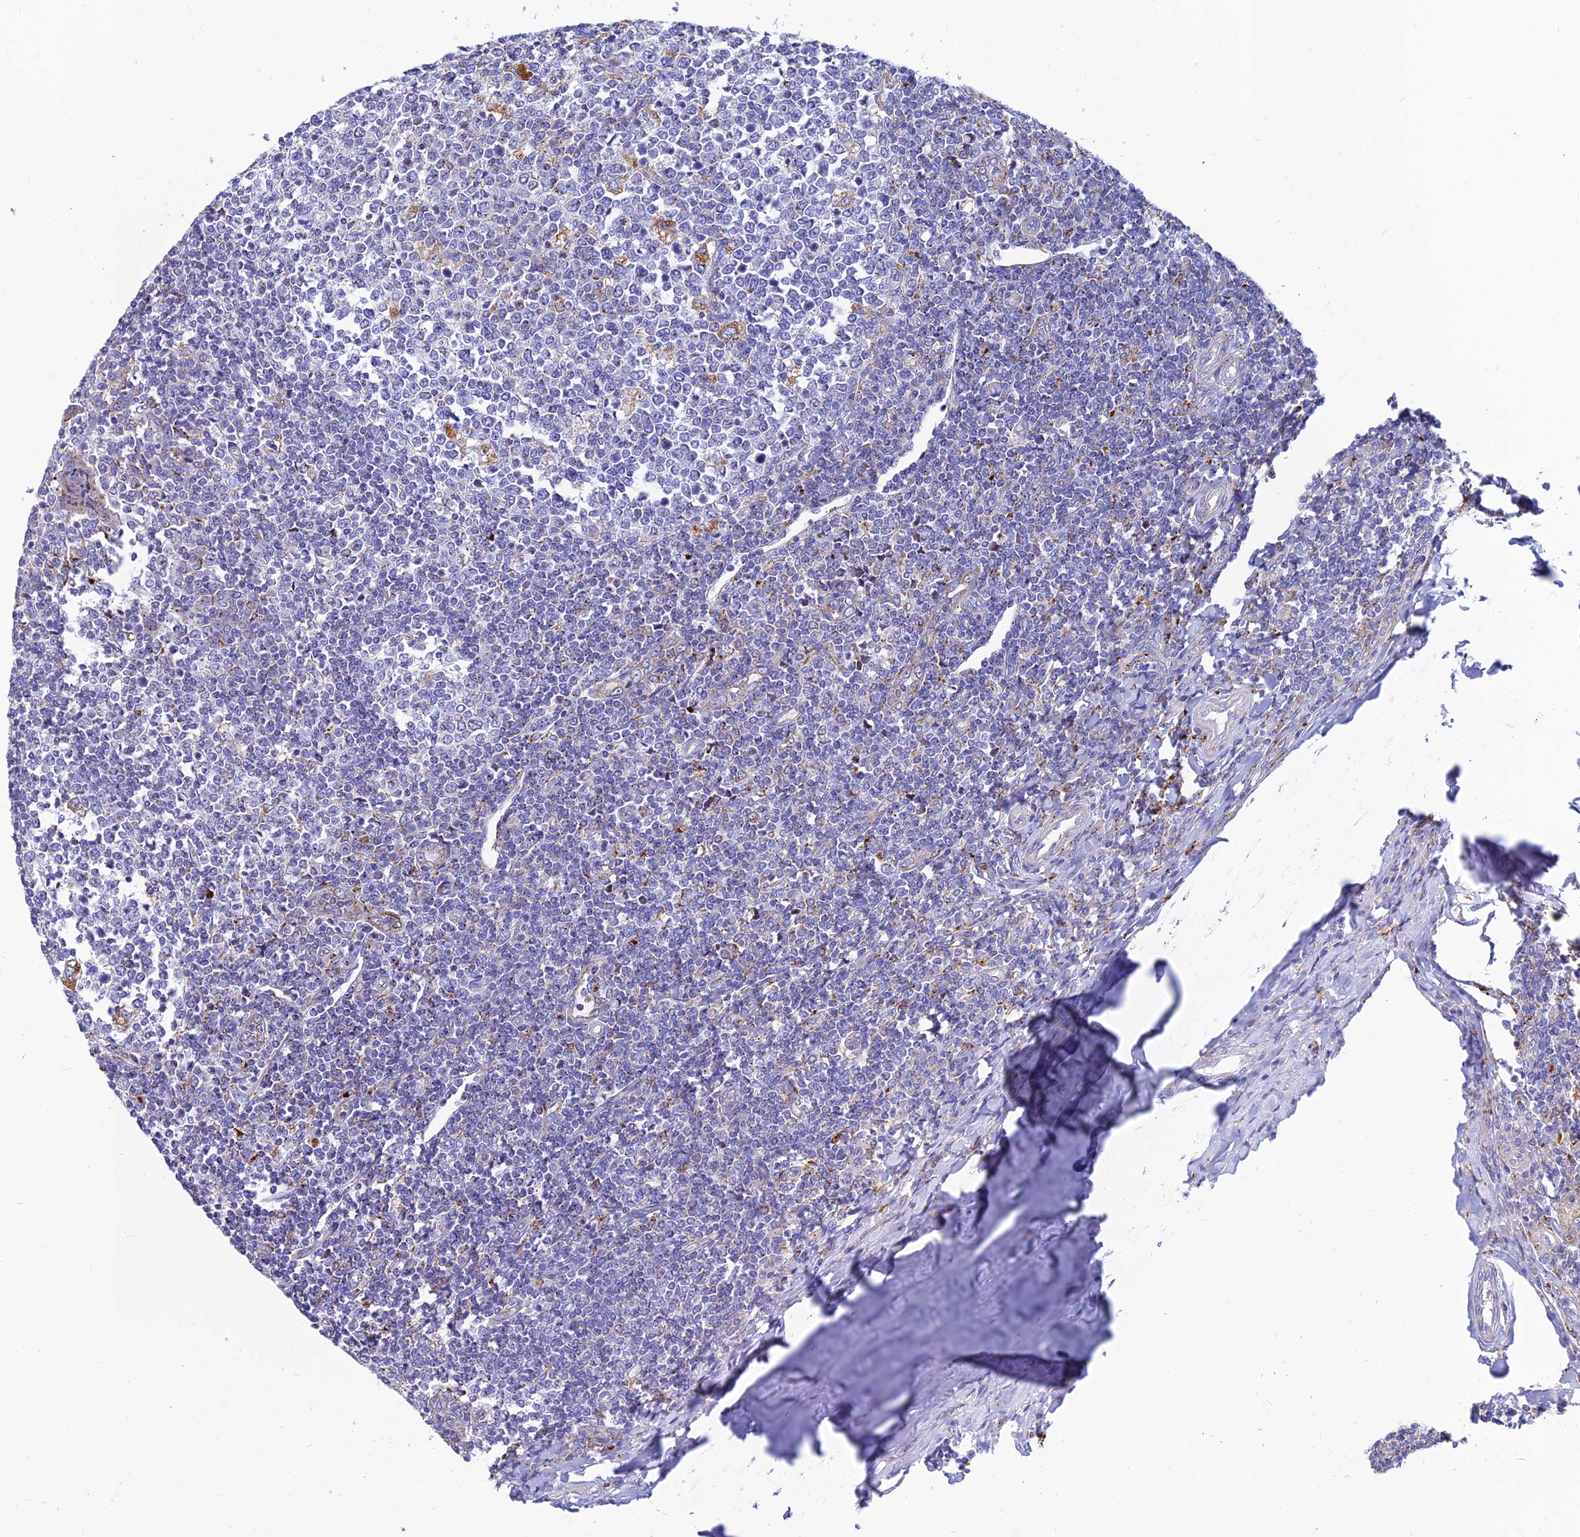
{"staining": {"intensity": "moderate", "quantity": "<25%", "location": "cytoplasmic/membranous"}, "tissue": "tonsil", "cell_type": "Germinal center cells", "image_type": "normal", "snomed": [{"axis": "morphology", "description": "Normal tissue, NOS"}, {"axis": "topography", "description": "Tonsil"}], "caption": "IHC (DAB (3,3'-diaminobenzidine)) staining of benign human tonsil displays moderate cytoplasmic/membranous protein positivity in approximately <25% of germinal center cells. (Stains: DAB (3,3'-diaminobenzidine) in brown, nuclei in blue, Microscopy: brightfield microscopy at high magnification).", "gene": "SPNS1", "patient": {"sex": "female", "age": 19}}